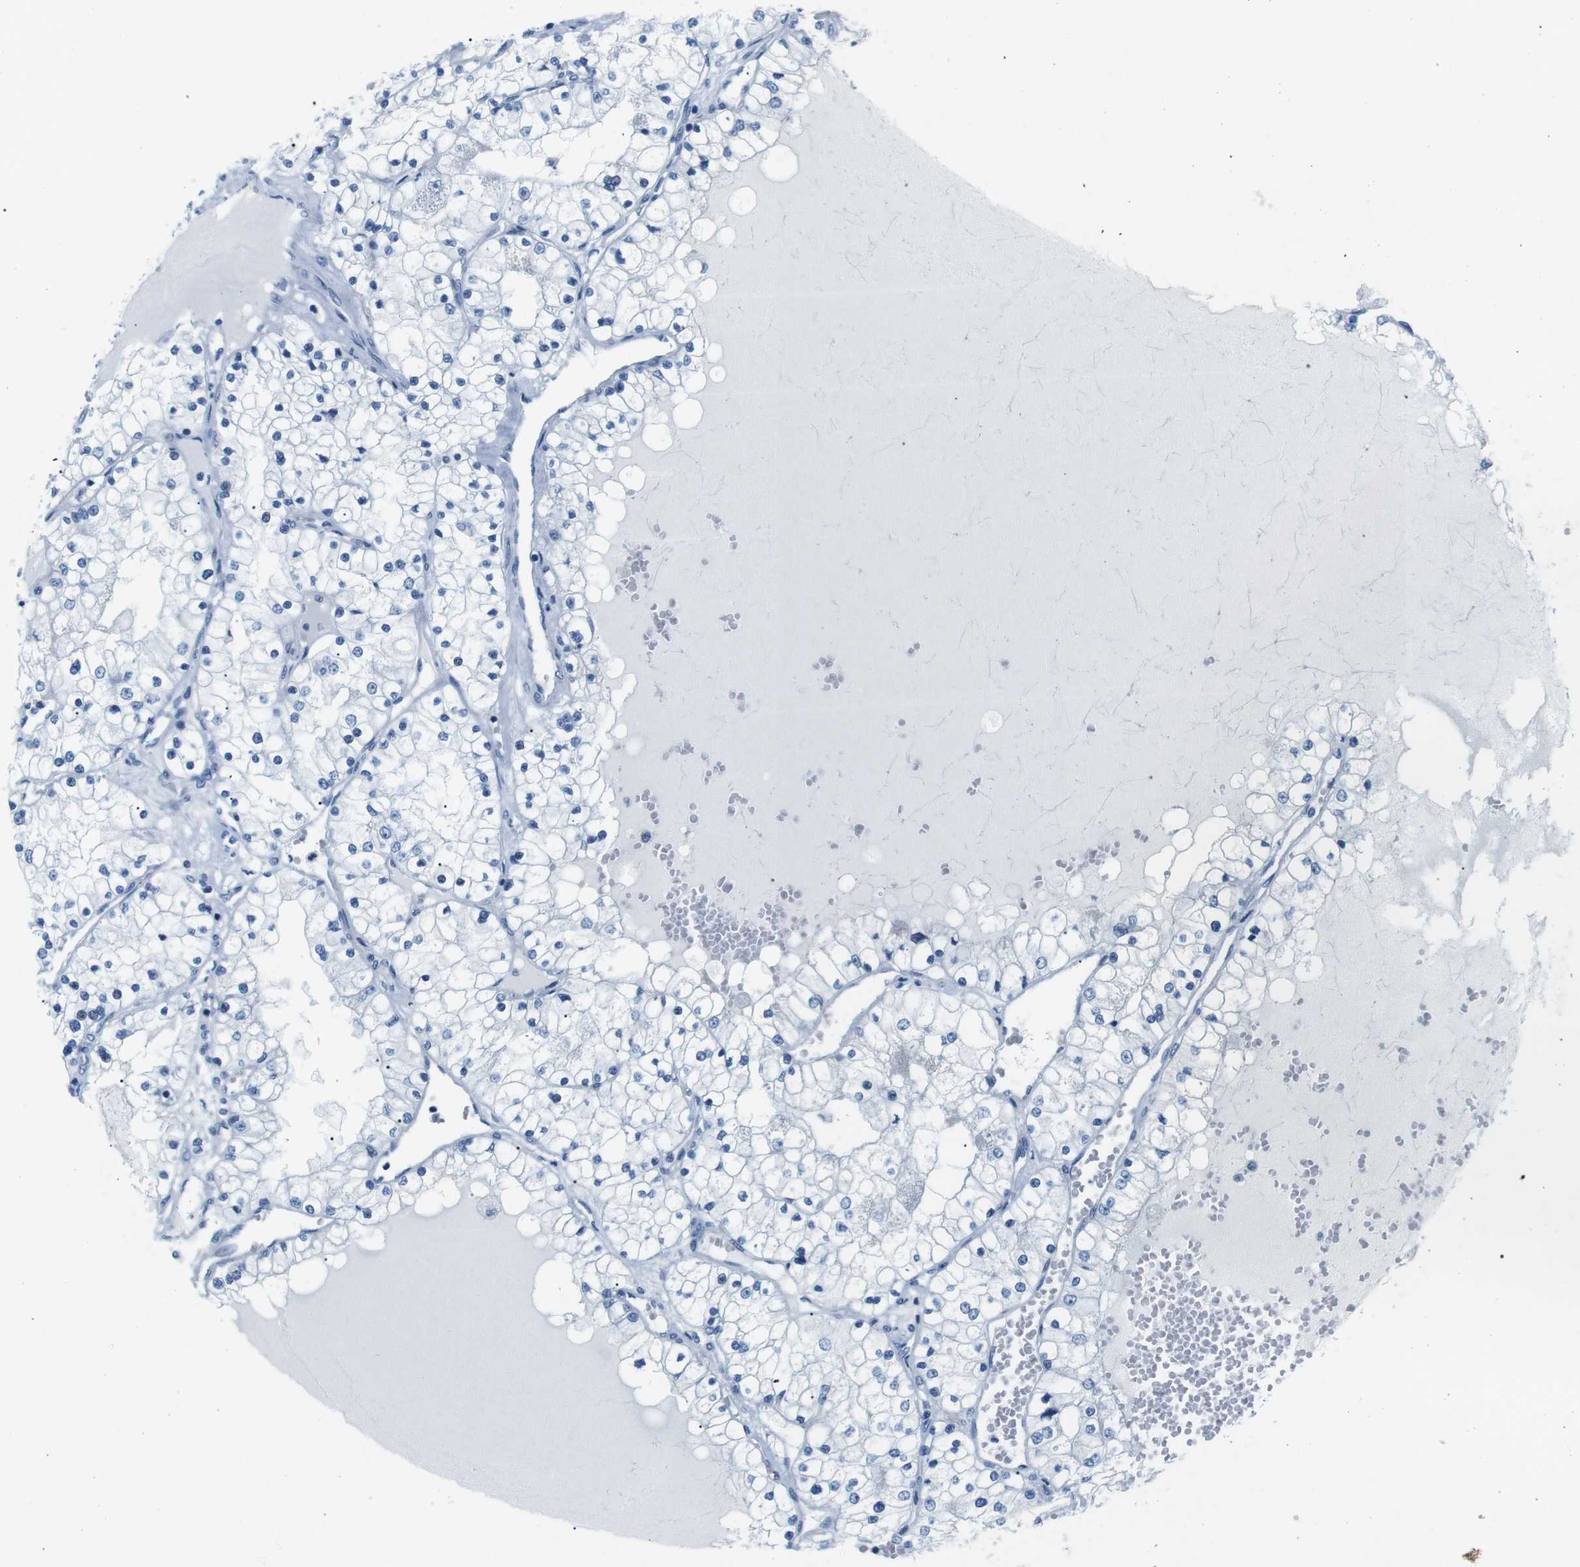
{"staining": {"intensity": "negative", "quantity": "none", "location": "none"}, "tissue": "renal cancer", "cell_type": "Tumor cells", "image_type": "cancer", "snomed": [{"axis": "morphology", "description": "Adenocarcinoma, NOS"}, {"axis": "topography", "description": "Kidney"}], "caption": "IHC micrograph of neoplastic tissue: renal cancer (adenocarcinoma) stained with DAB reveals no significant protein expression in tumor cells. (Immunohistochemistry (ihc), brightfield microscopy, high magnification).", "gene": "MUC2", "patient": {"sex": "male", "age": 68}}